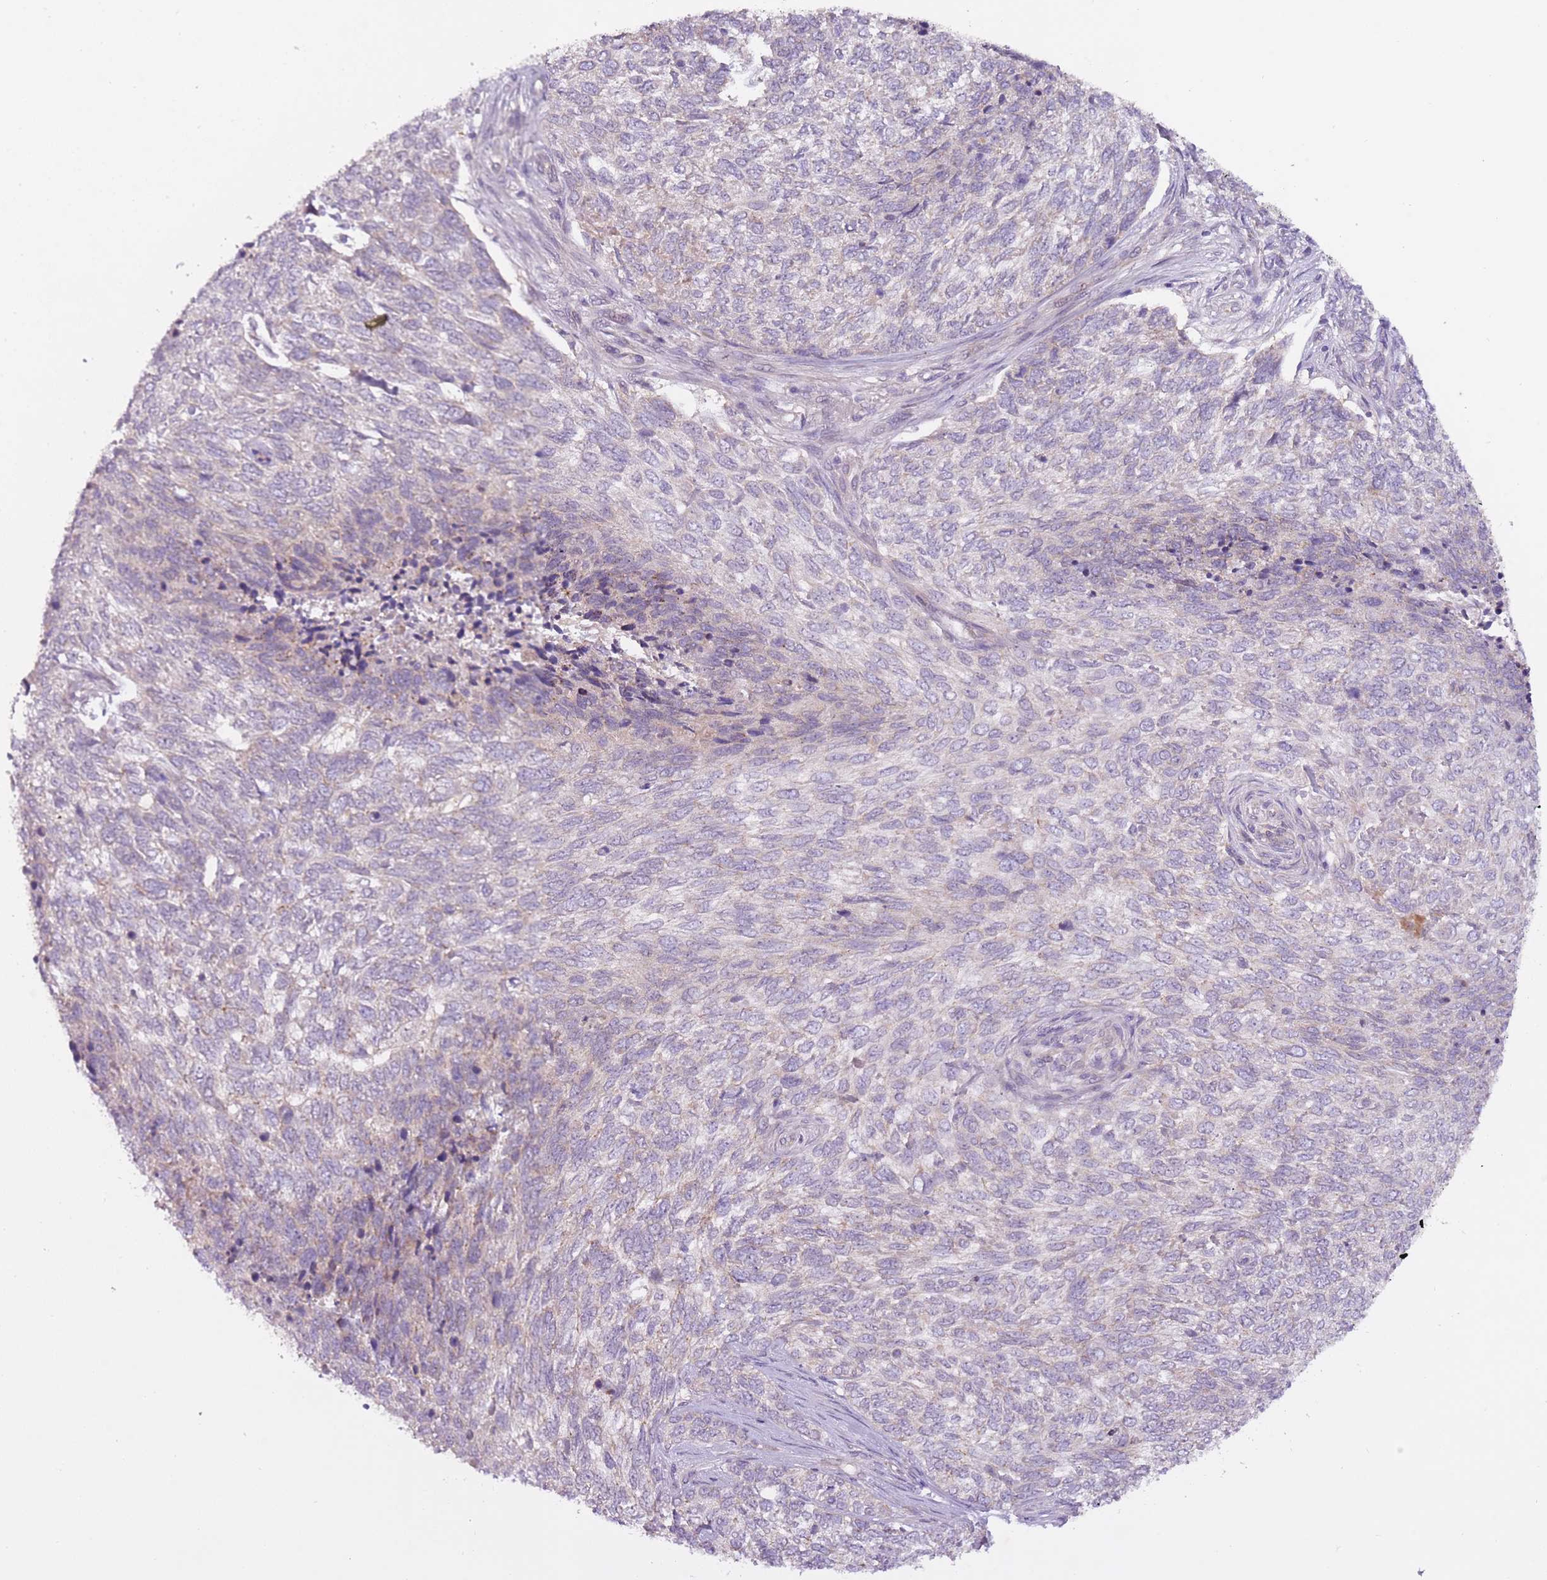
{"staining": {"intensity": "negative", "quantity": "none", "location": "none"}, "tissue": "skin cancer", "cell_type": "Tumor cells", "image_type": "cancer", "snomed": [{"axis": "morphology", "description": "Basal cell carcinoma"}, {"axis": "topography", "description": "Skin"}], "caption": "IHC image of human skin basal cell carcinoma stained for a protein (brown), which exhibits no expression in tumor cells. (DAB immunohistochemistry visualized using brightfield microscopy, high magnification).", "gene": "MRO", "patient": {"sex": "female", "age": 65}}